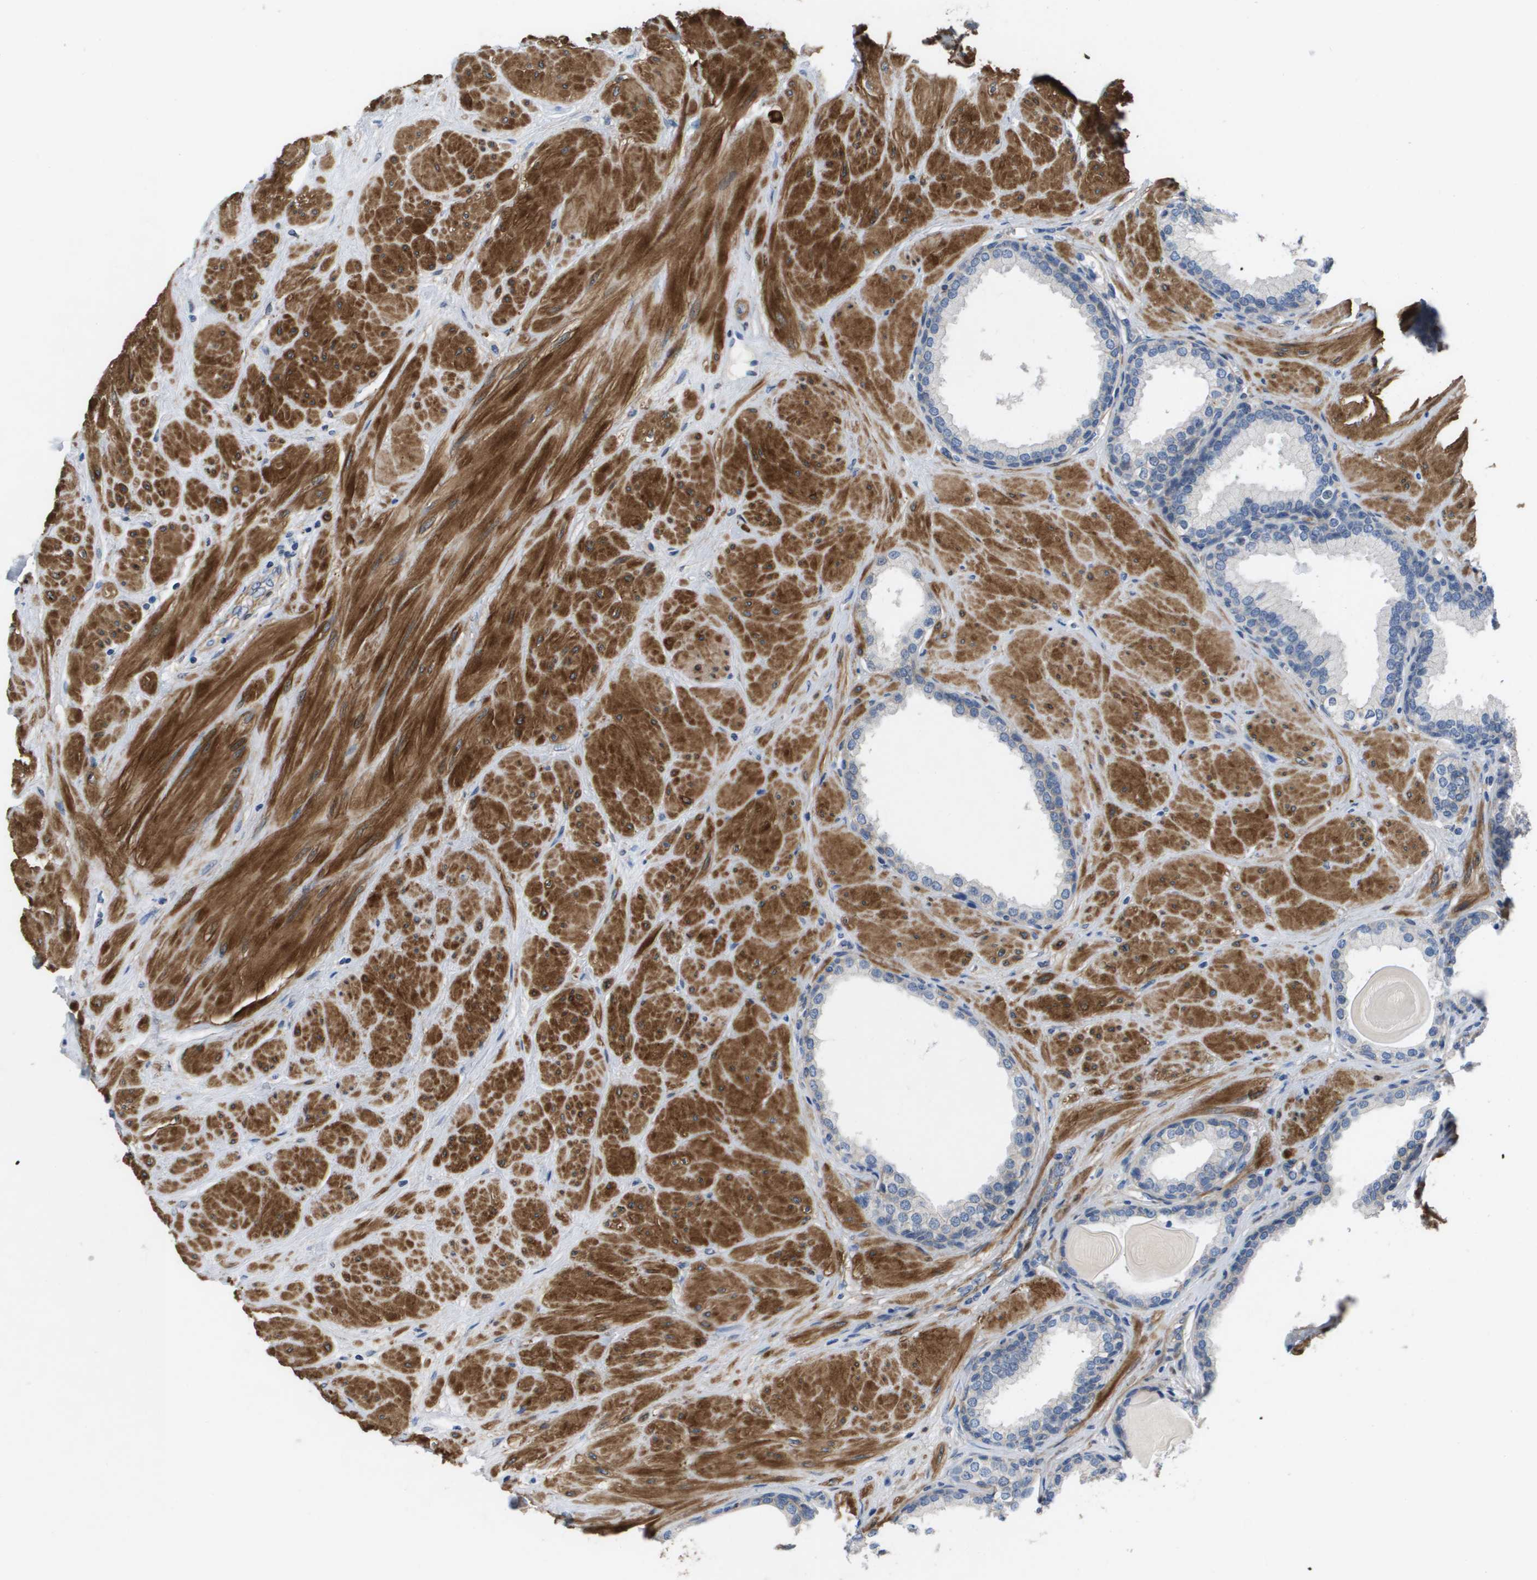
{"staining": {"intensity": "weak", "quantity": "<25%", "location": "cytoplasmic/membranous"}, "tissue": "prostate", "cell_type": "Glandular cells", "image_type": "normal", "snomed": [{"axis": "morphology", "description": "Normal tissue, NOS"}, {"axis": "topography", "description": "Prostate"}], "caption": "The IHC image has no significant staining in glandular cells of prostate. (DAB immunohistochemistry (IHC), high magnification).", "gene": "LPP", "patient": {"sex": "male", "age": 51}}